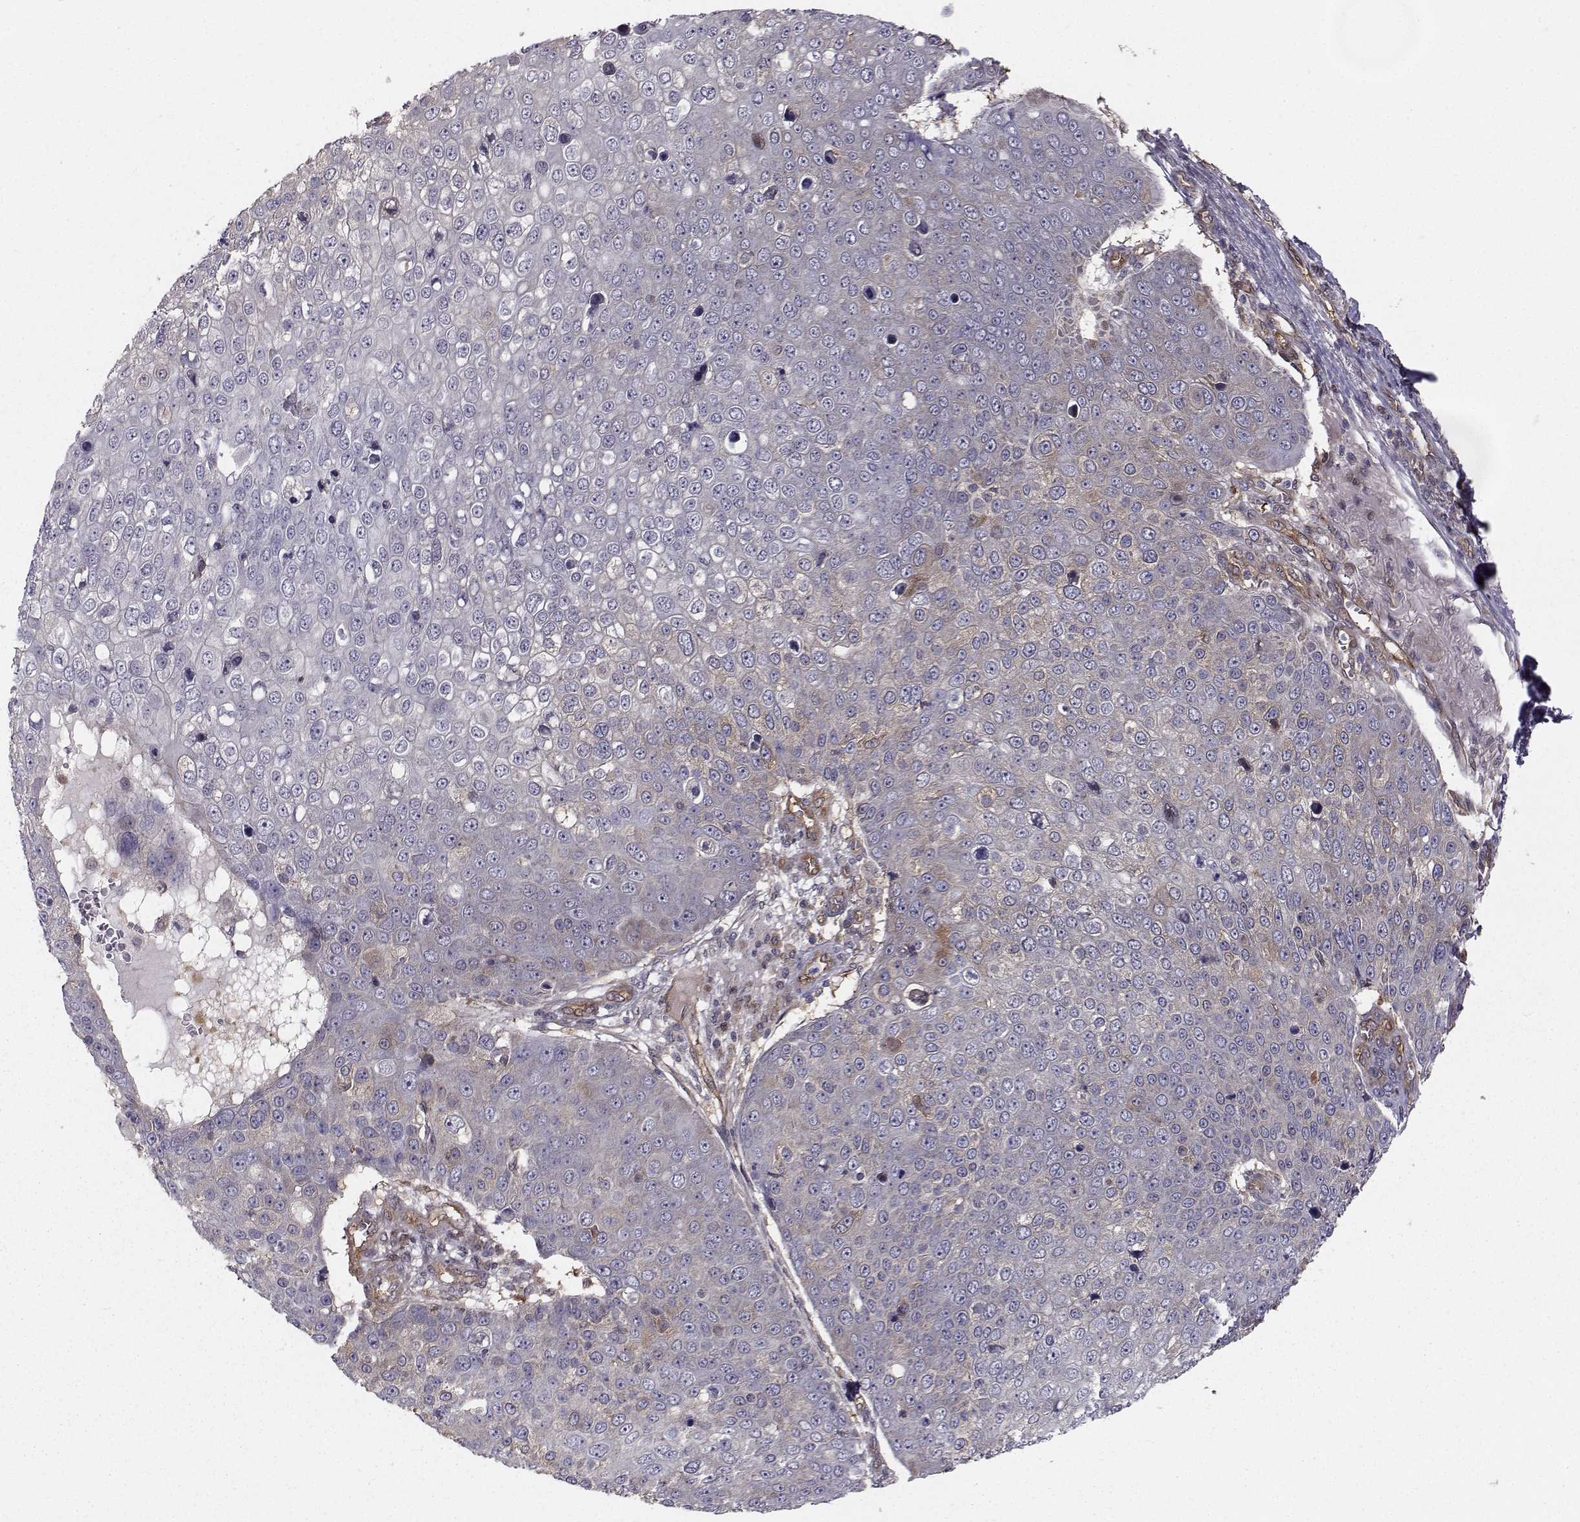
{"staining": {"intensity": "weak", "quantity": "<25%", "location": "cytoplasmic/membranous"}, "tissue": "skin cancer", "cell_type": "Tumor cells", "image_type": "cancer", "snomed": [{"axis": "morphology", "description": "Squamous cell carcinoma, NOS"}, {"axis": "topography", "description": "Skin"}], "caption": "A high-resolution image shows IHC staining of skin cancer (squamous cell carcinoma), which displays no significant positivity in tumor cells.", "gene": "HSP90AB1", "patient": {"sex": "male", "age": 71}}